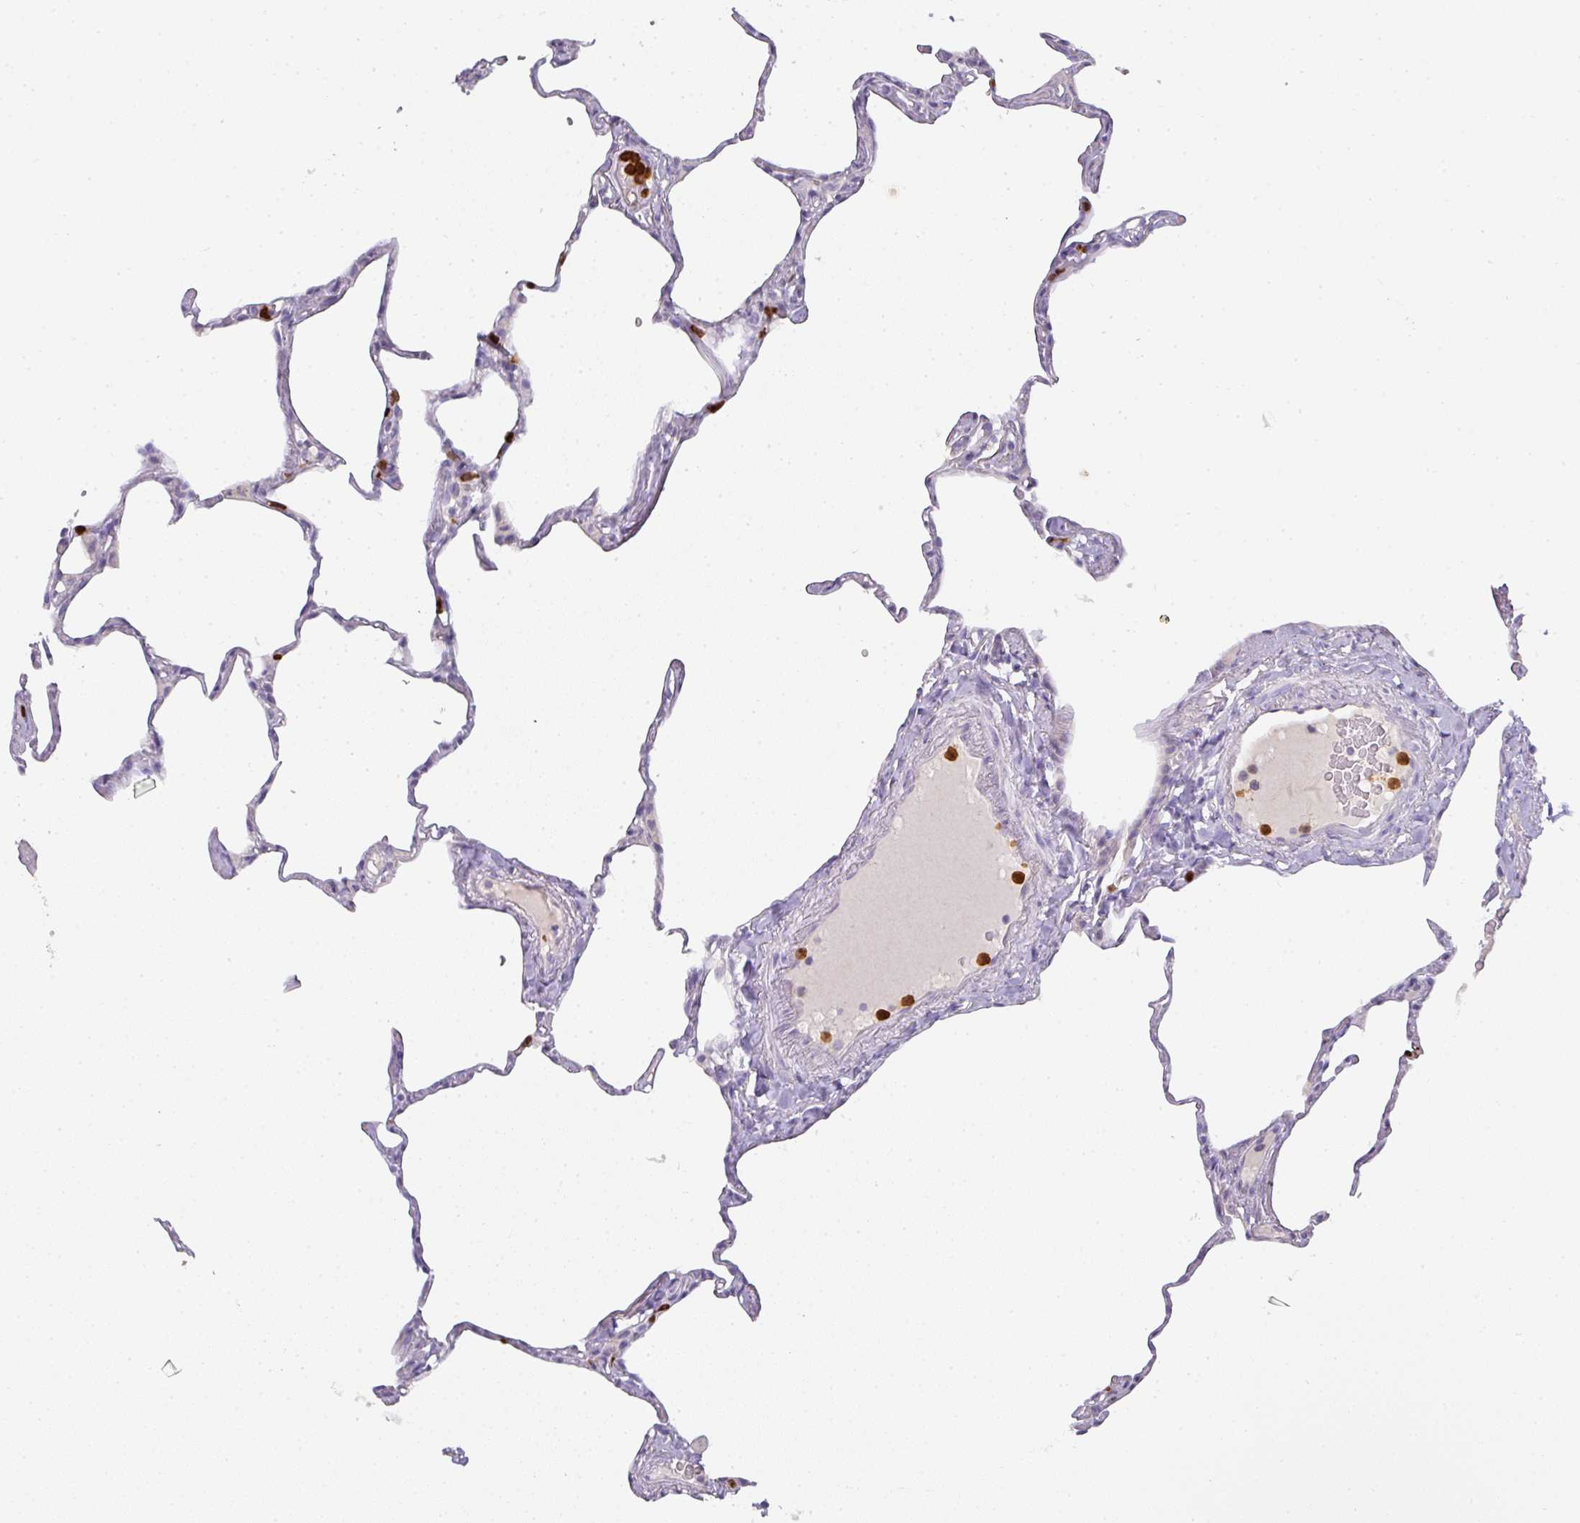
{"staining": {"intensity": "negative", "quantity": "none", "location": "none"}, "tissue": "lung", "cell_type": "Alveolar cells", "image_type": "normal", "snomed": [{"axis": "morphology", "description": "Normal tissue, NOS"}, {"axis": "topography", "description": "Lung"}], "caption": "Lung stained for a protein using immunohistochemistry (IHC) reveals no positivity alveolar cells.", "gene": "HHEX", "patient": {"sex": "male", "age": 65}}